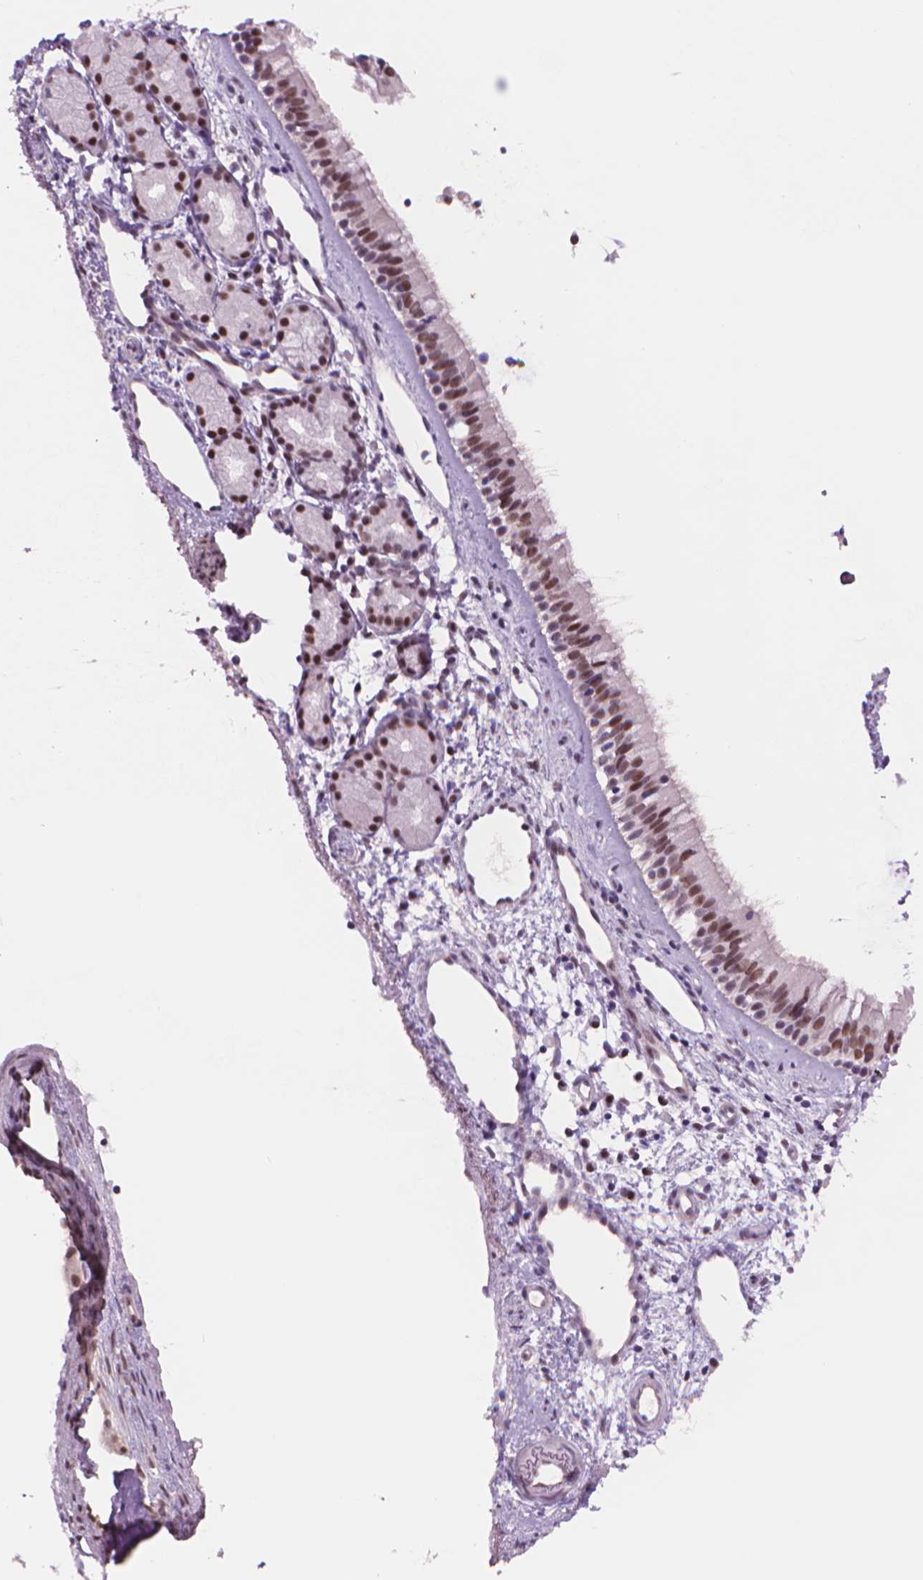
{"staining": {"intensity": "moderate", "quantity": "25%-75%", "location": "nuclear"}, "tissue": "nasopharynx", "cell_type": "Respiratory epithelial cells", "image_type": "normal", "snomed": [{"axis": "morphology", "description": "Normal tissue, NOS"}, {"axis": "topography", "description": "Nasopharynx"}], "caption": "A medium amount of moderate nuclear expression is identified in approximately 25%-75% of respiratory epithelial cells in normal nasopharynx. The staining was performed using DAB to visualize the protein expression in brown, while the nuclei were stained in blue with hematoxylin (Magnification: 20x).", "gene": "POLR3D", "patient": {"sex": "female", "age": 52}}